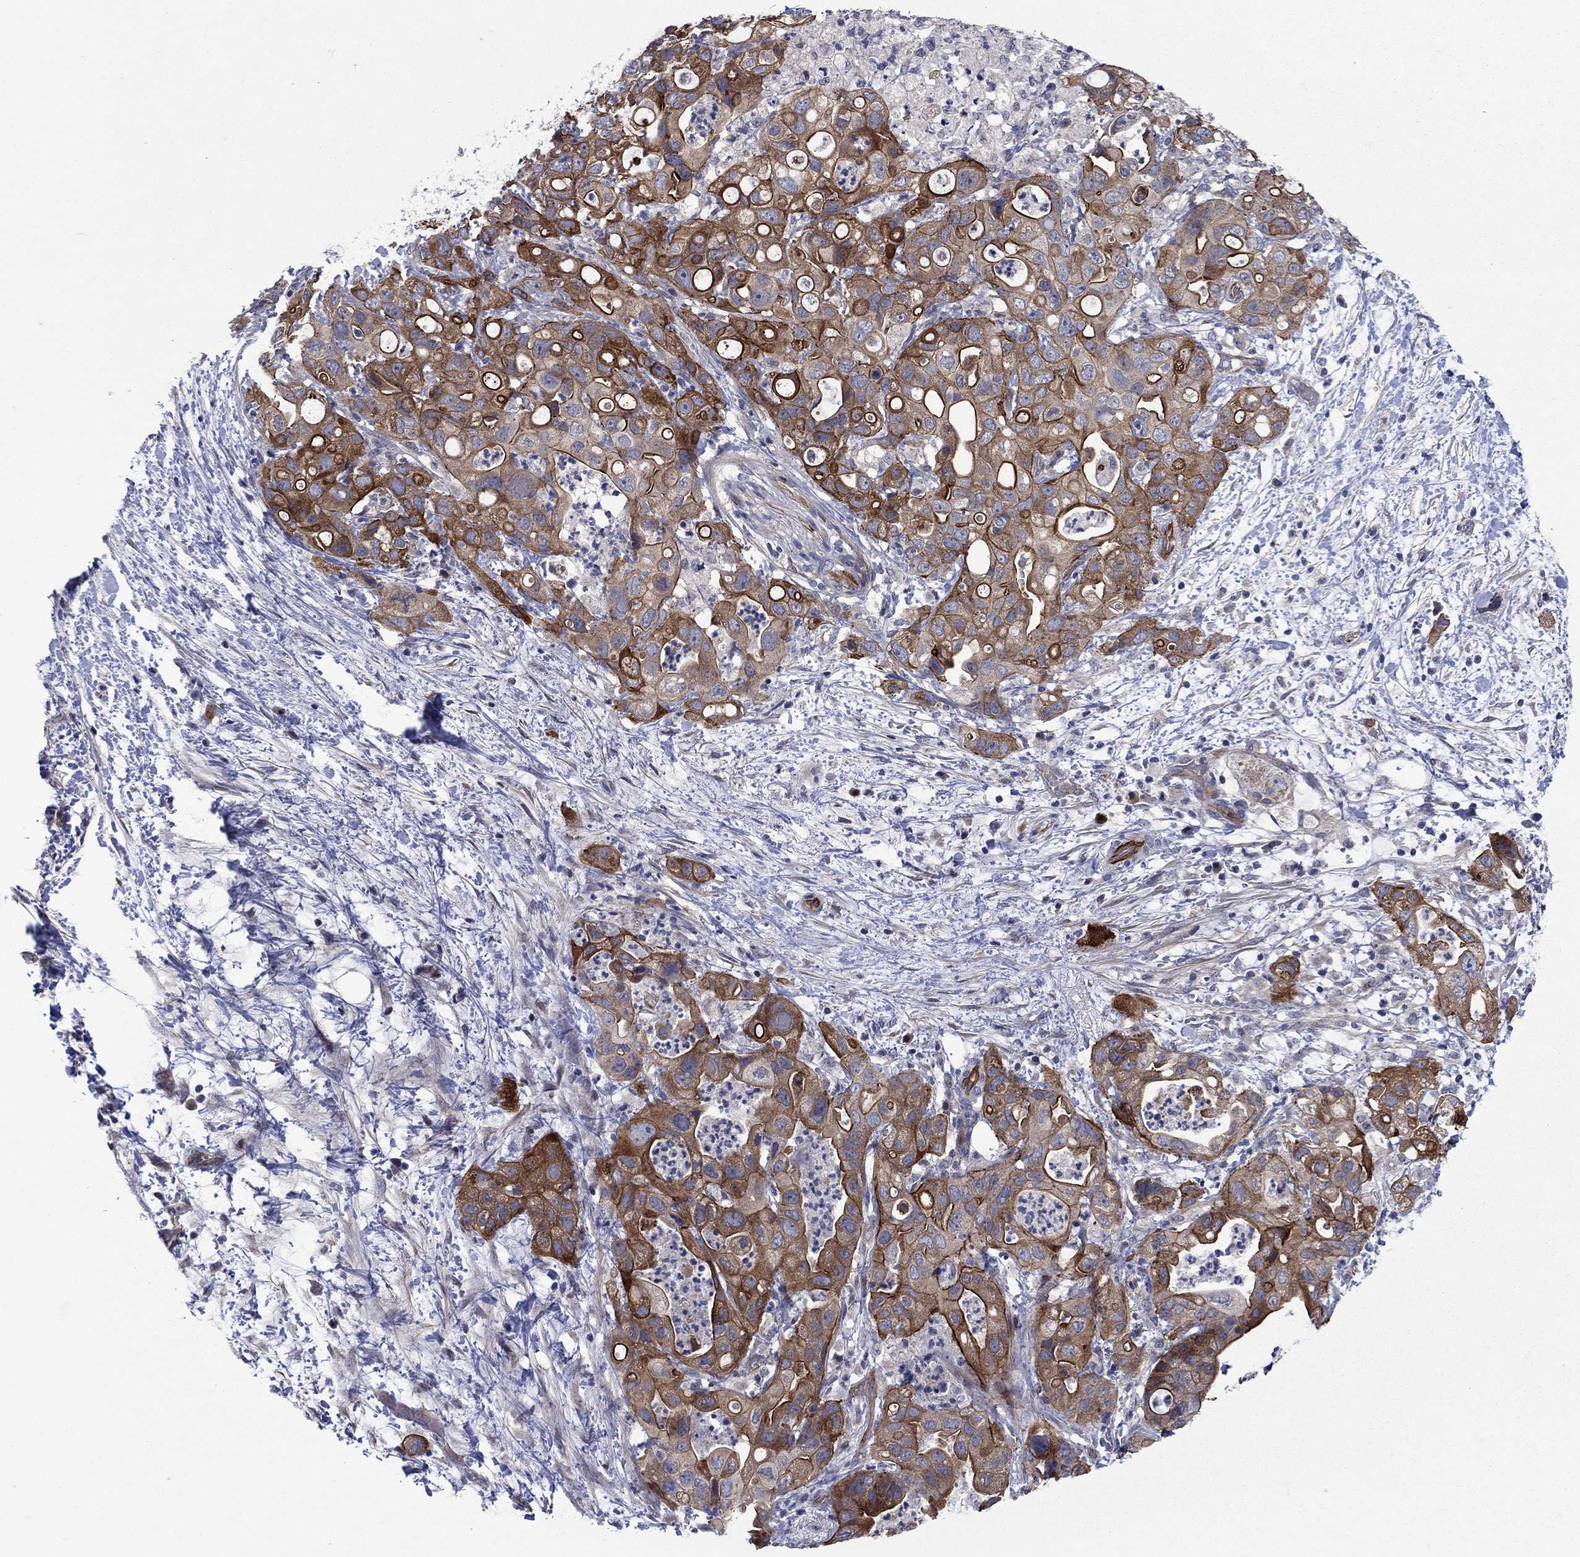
{"staining": {"intensity": "strong", "quantity": ">75%", "location": "cytoplasmic/membranous"}, "tissue": "pancreatic cancer", "cell_type": "Tumor cells", "image_type": "cancer", "snomed": [{"axis": "morphology", "description": "Adenocarcinoma, NOS"}, {"axis": "topography", "description": "Pancreas"}], "caption": "Approximately >75% of tumor cells in human pancreatic cancer (adenocarcinoma) exhibit strong cytoplasmic/membranous protein positivity as visualized by brown immunohistochemical staining.", "gene": "SLC7A1", "patient": {"sex": "female", "age": 72}}